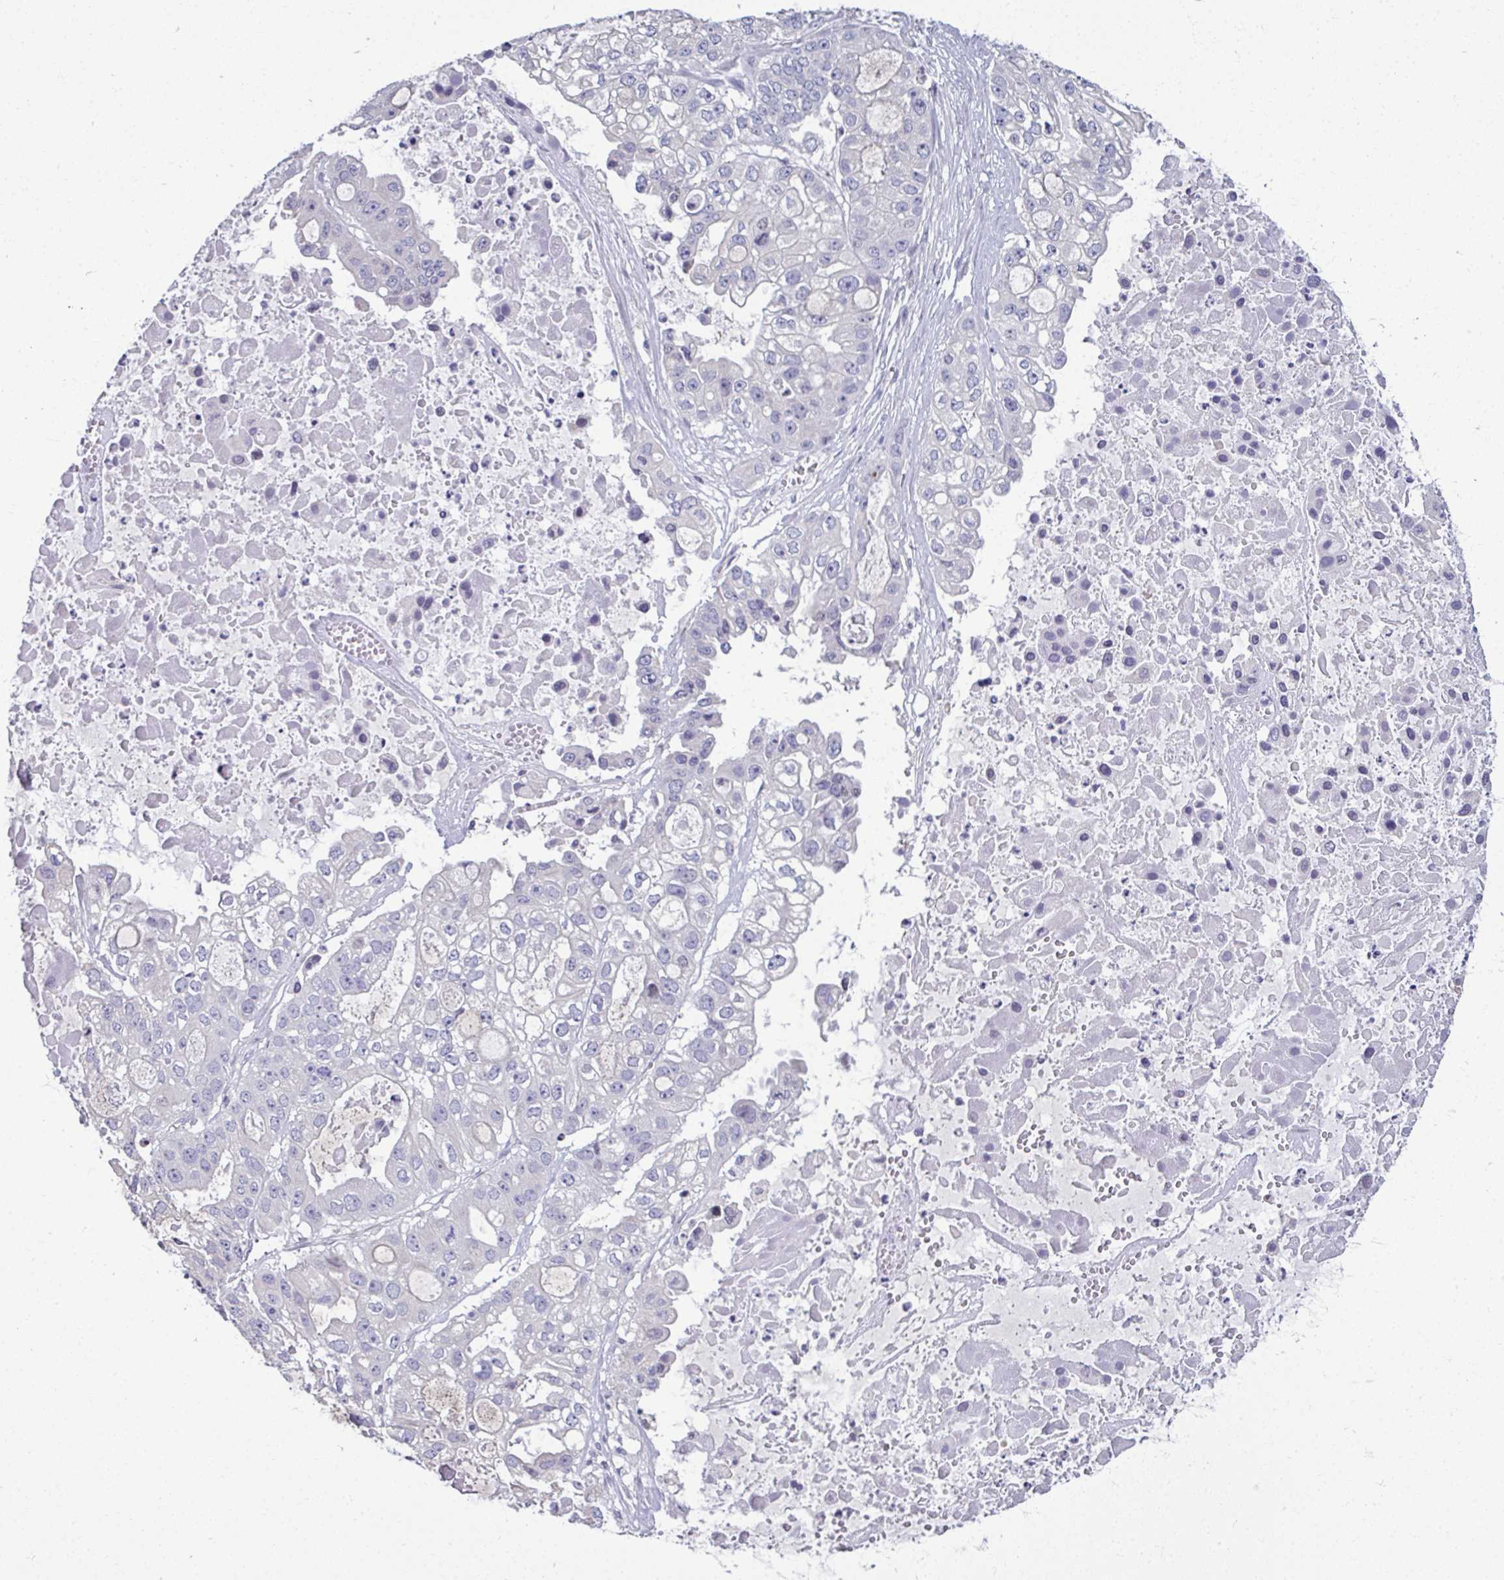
{"staining": {"intensity": "negative", "quantity": "none", "location": "none"}, "tissue": "ovarian cancer", "cell_type": "Tumor cells", "image_type": "cancer", "snomed": [{"axis": "morphology", "description": "Cystadenocarcinoma, serous, NOS"}, {"axis": "topography", "description": "Ovary"}], "caption": "The photomicrograph exhibits no staining of tumor cells in ovarian cancer (serous cystadenocarcinoma).", "gene": "ODF1", "patient": {"sex": "female", "age": 56}}